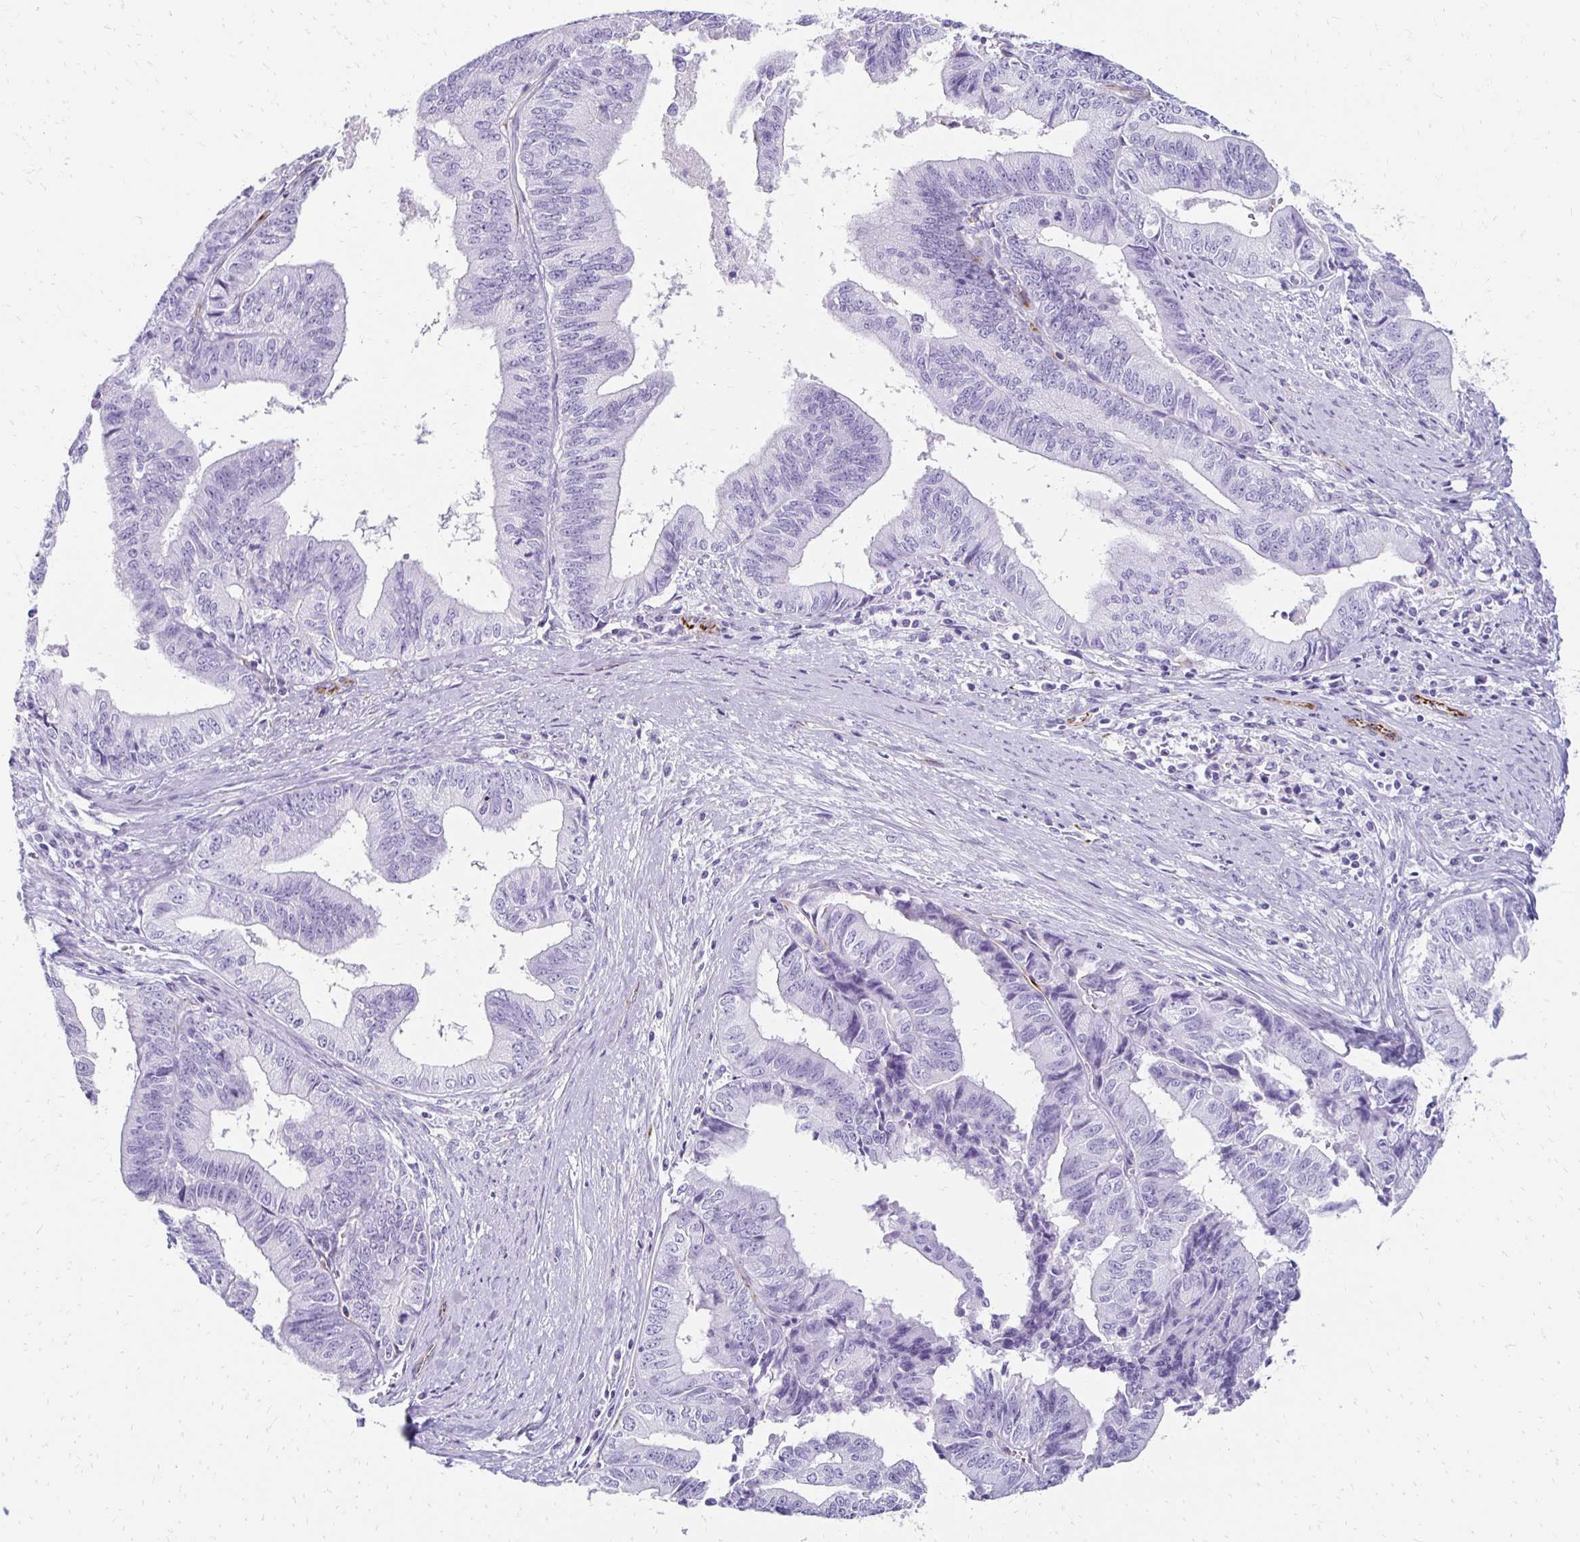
{"staining": {"intensity": "negative", "quantity": "none", "location": "none"}, "tissue": "endometrial cancer", "cell_type": "Tumor cells", "image_type": "cancer", "snomed": [{"axis": "morphology", "description": "Adenocarcinoma, NOS"}, {"axis": "topography", "description": "Endometrium"}], "caption": "The image demonstrates no staining of tumor cells in endometrial adenocarcinoma. (Stains: DAB (3,3'-diaminobenzidine) IHC with hematoxylin counter stain, Microscopy: brightfield microscopy at high magnification).", "gene": "TMEM54", "patient": {"sex": "female", "age": 65}}